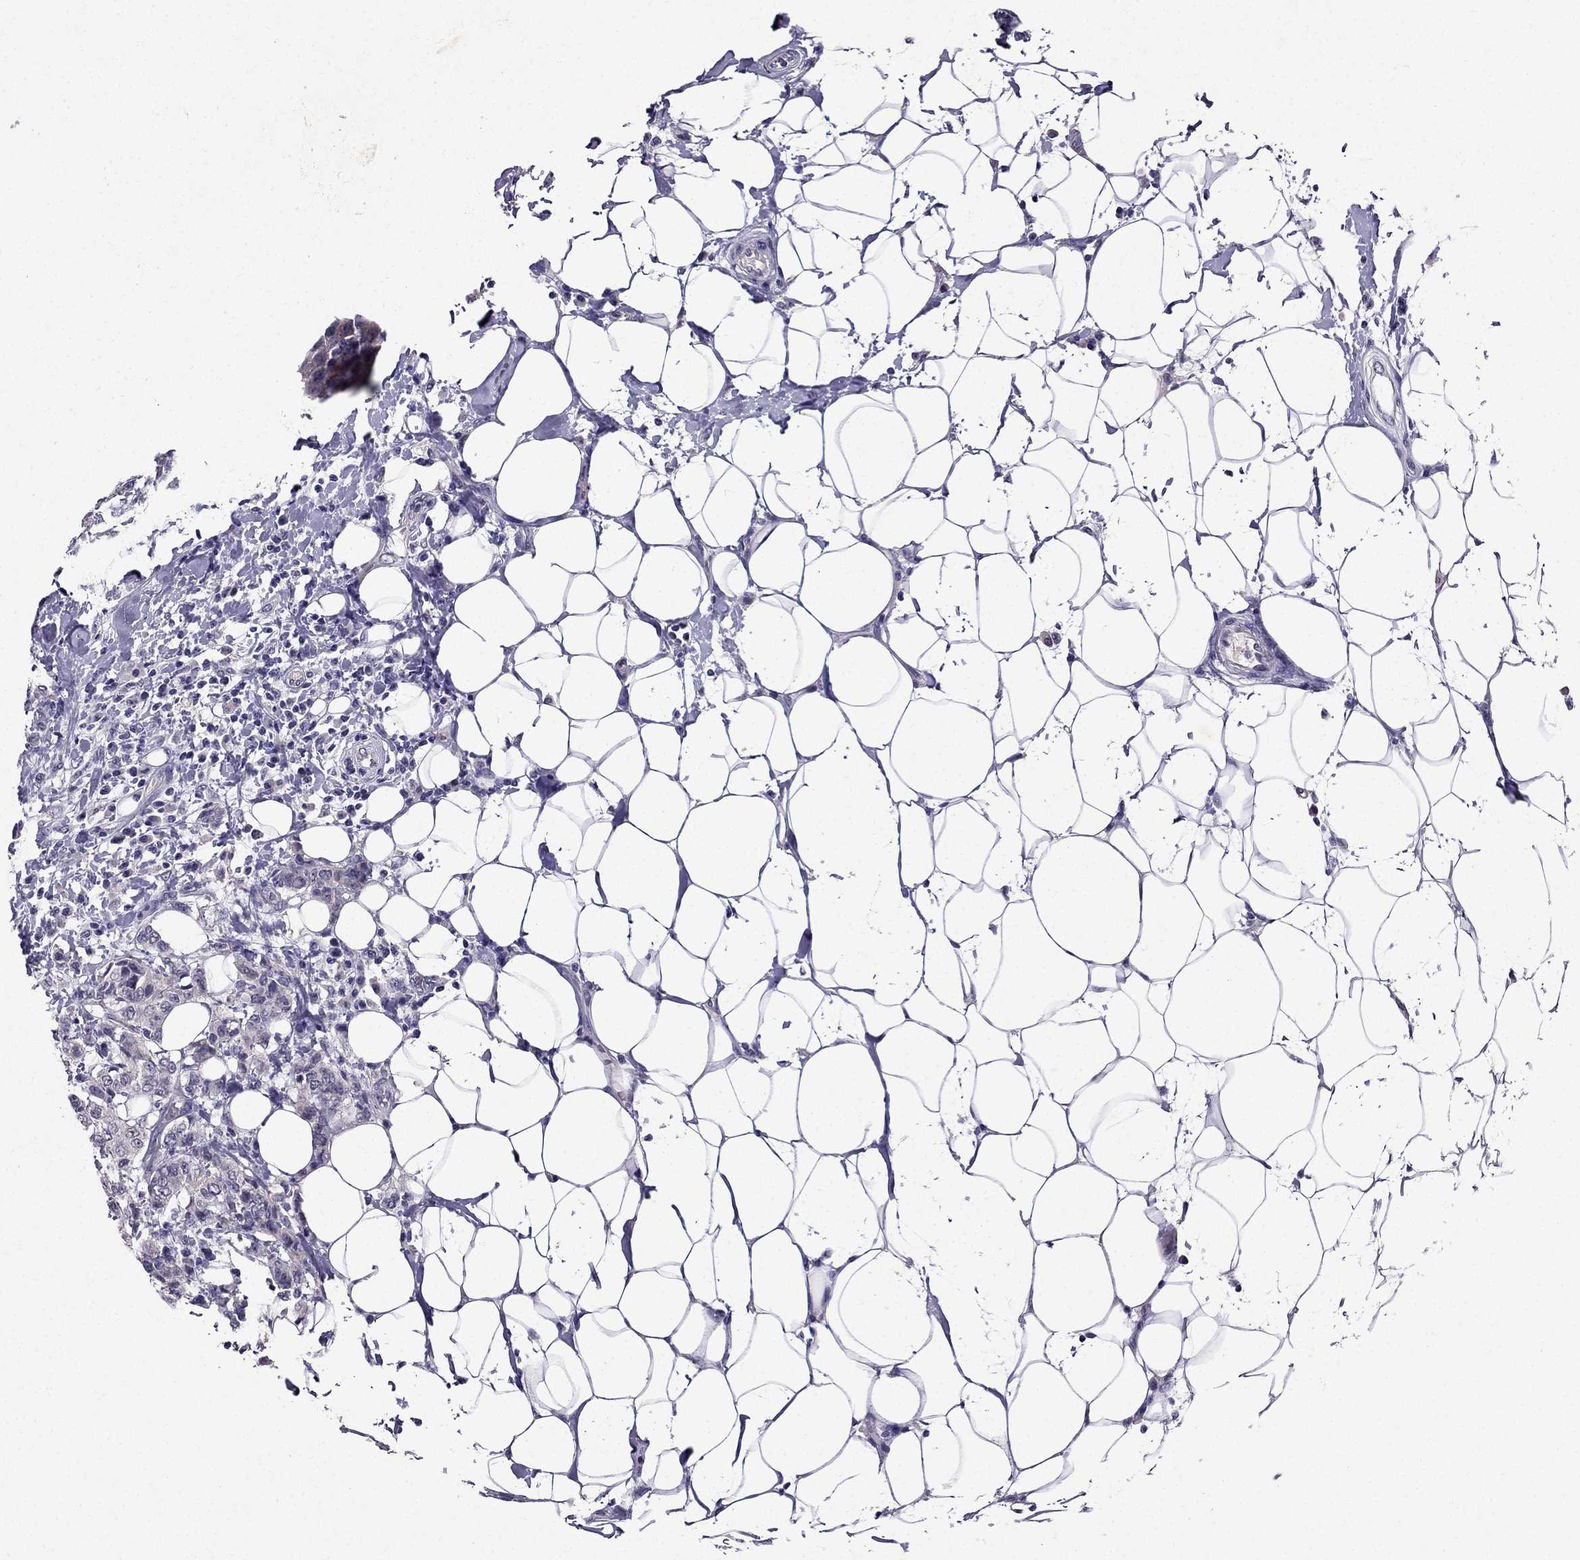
{"staining": {"intensity": "negative", "quantity": "none", "location": "none"}, "tissue": "breast cancer", "cell_type": "Tumor cells", "image_type": "cancer", "snomed": [{"axis": "morphology", "description": "Duct carcinoma"}, {"axis": "topography", "description": "Breast"}], "caption": "Breast cancer stained for a protein using IHC shows no staining tumor cells.", "gene": "DUSP15", "patient": {"sex": "female", "age": 27}}